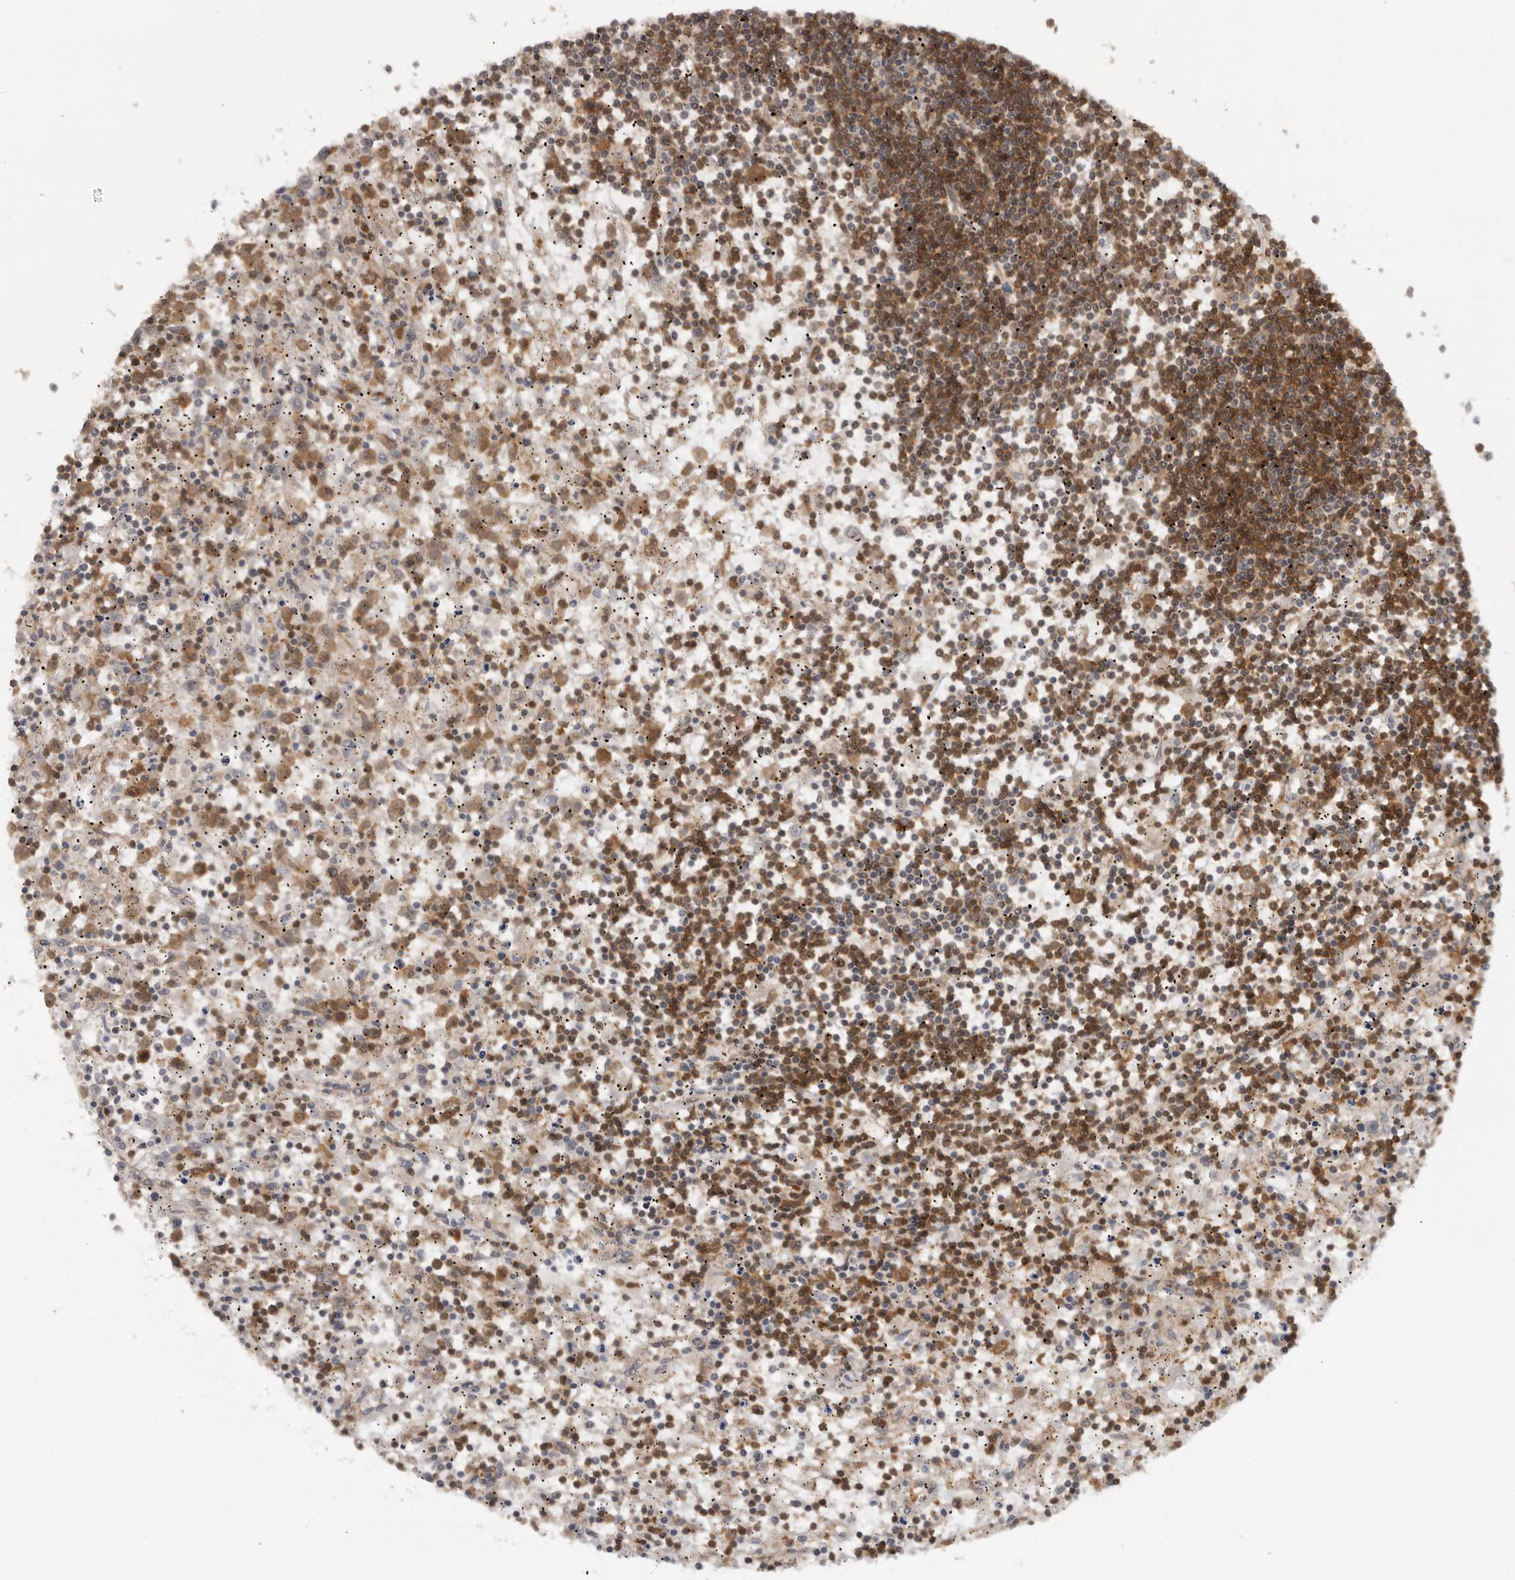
{"staining": {"intensity": "moderate", "quantity": "25%-75%", "location": "cytoplasmic/membranous"}, "tissue": "lymphoma", "cell_type": "Tumor cells", "image_type": "cancer", "snomed": [{"axis": "morphology", "description": "Malignant lymphoma, non-Hodgkin's type, Low grade"}, {"axis": "topography", "description": "Spleen"}], "caption": "Immunohistochemistry (DAB) staining of human lymphoma displays moderate cytoplasmic/membranous protein expression in approximately 25%-75% of tumor cells. The protein is shown in brown color, while the nuclei are stained blue.", "gene": "SZRD1", "patient": {"sex": "male", "age": 76}}